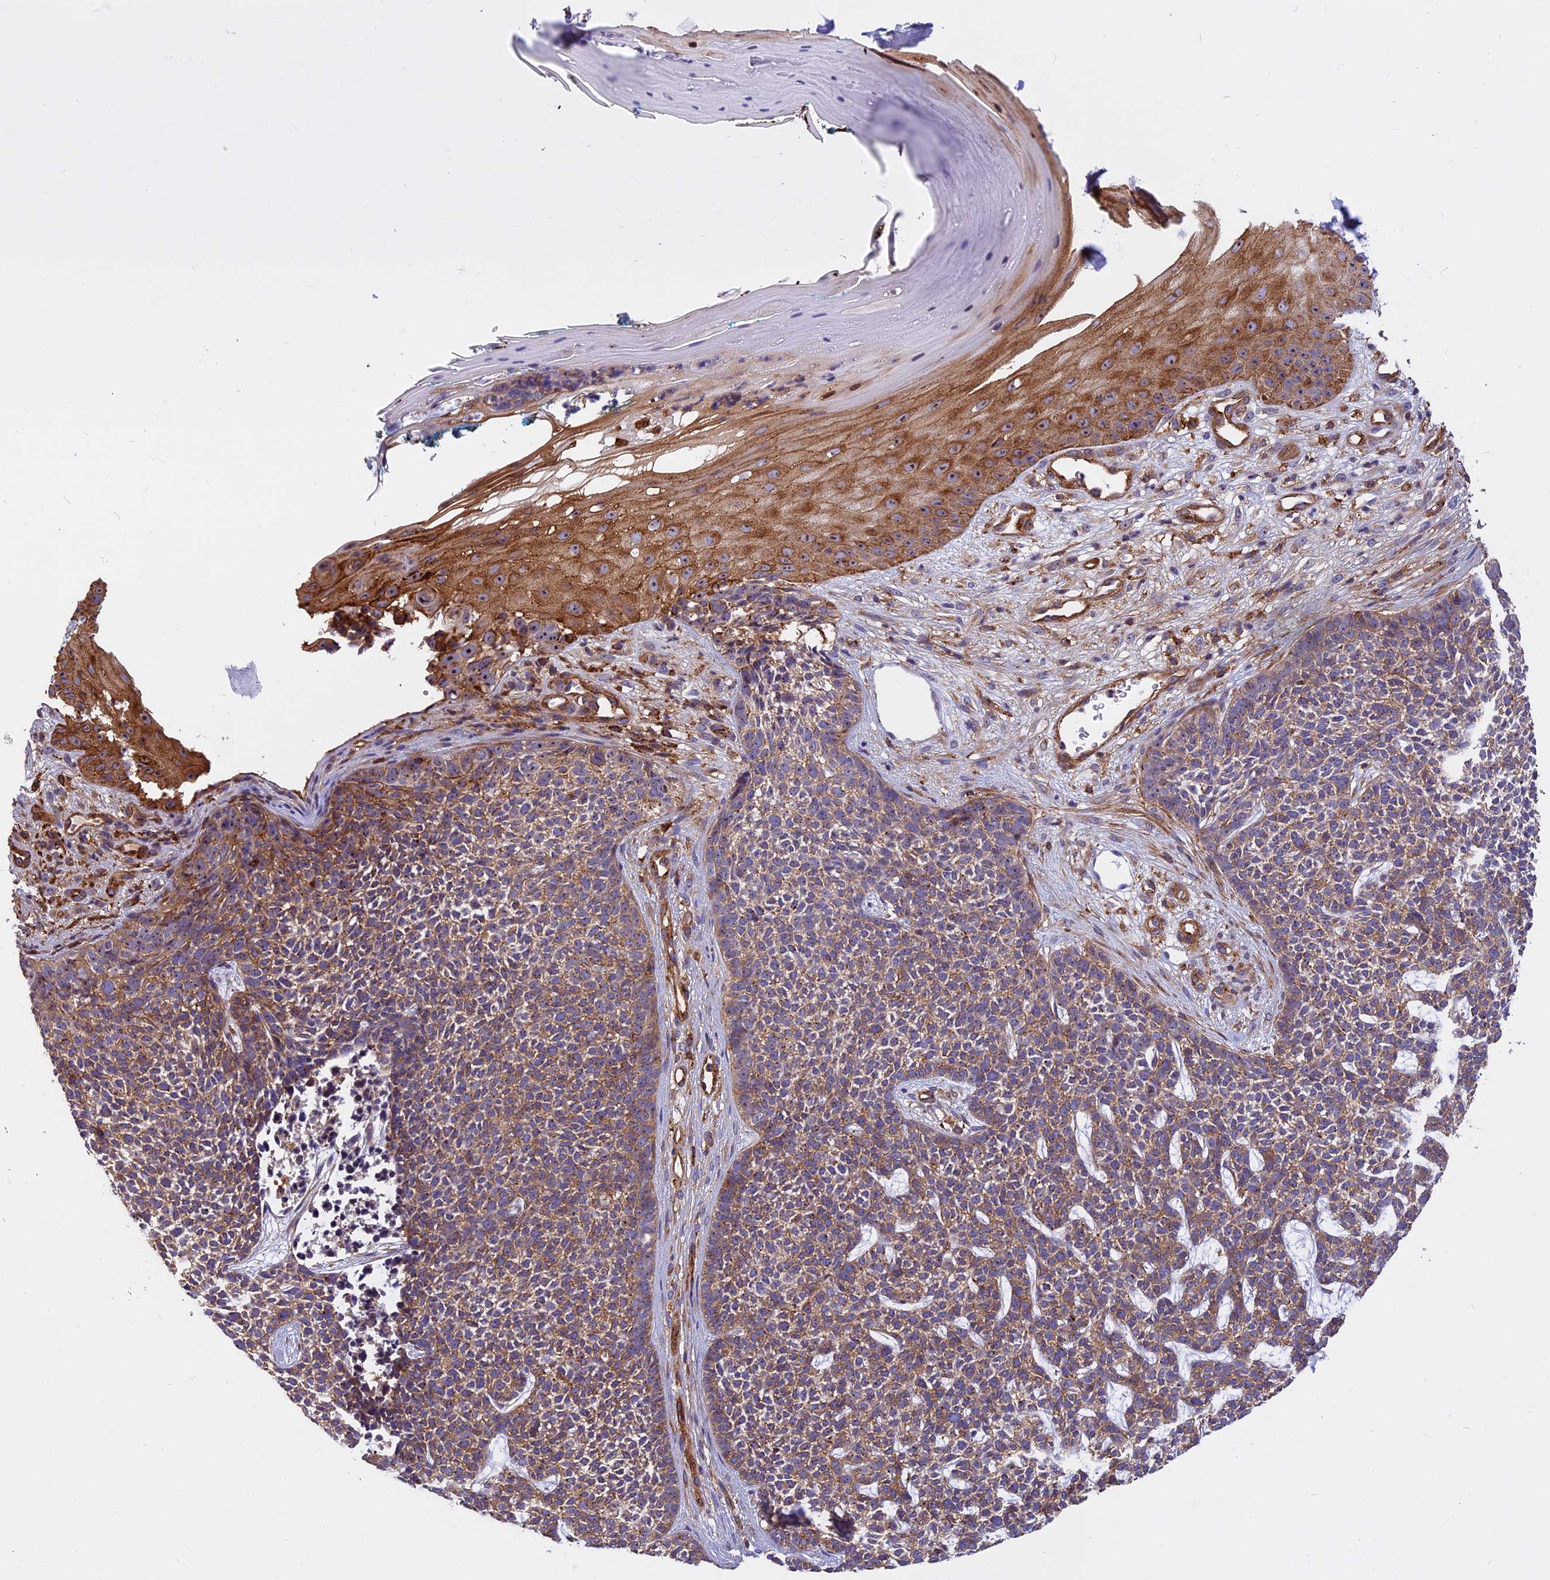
{"staining": {"intensity": "moderate", "quantity": ">75%", "location": "cytoplasmic/membranous"}, "tissue": "skin cancer", "cell_type": "Tumor cells", "image_type": "cancer", "snomed": [{"axis": "morphology", "description": "Basal cell carcinoma"}, {"axis": "topography", "description": "Skin"}], "caption": "Skin cancer was stained to show a protein in brown. There is medium levels of moderate cytoplasmic/membranous staining in about >75% of tumor cells. Immunohistochemistry stains the protein in brown and the nuclei are stained blue.", "gene": "EHBP1L1", "patient": {"sex": "female", "age": 84}}